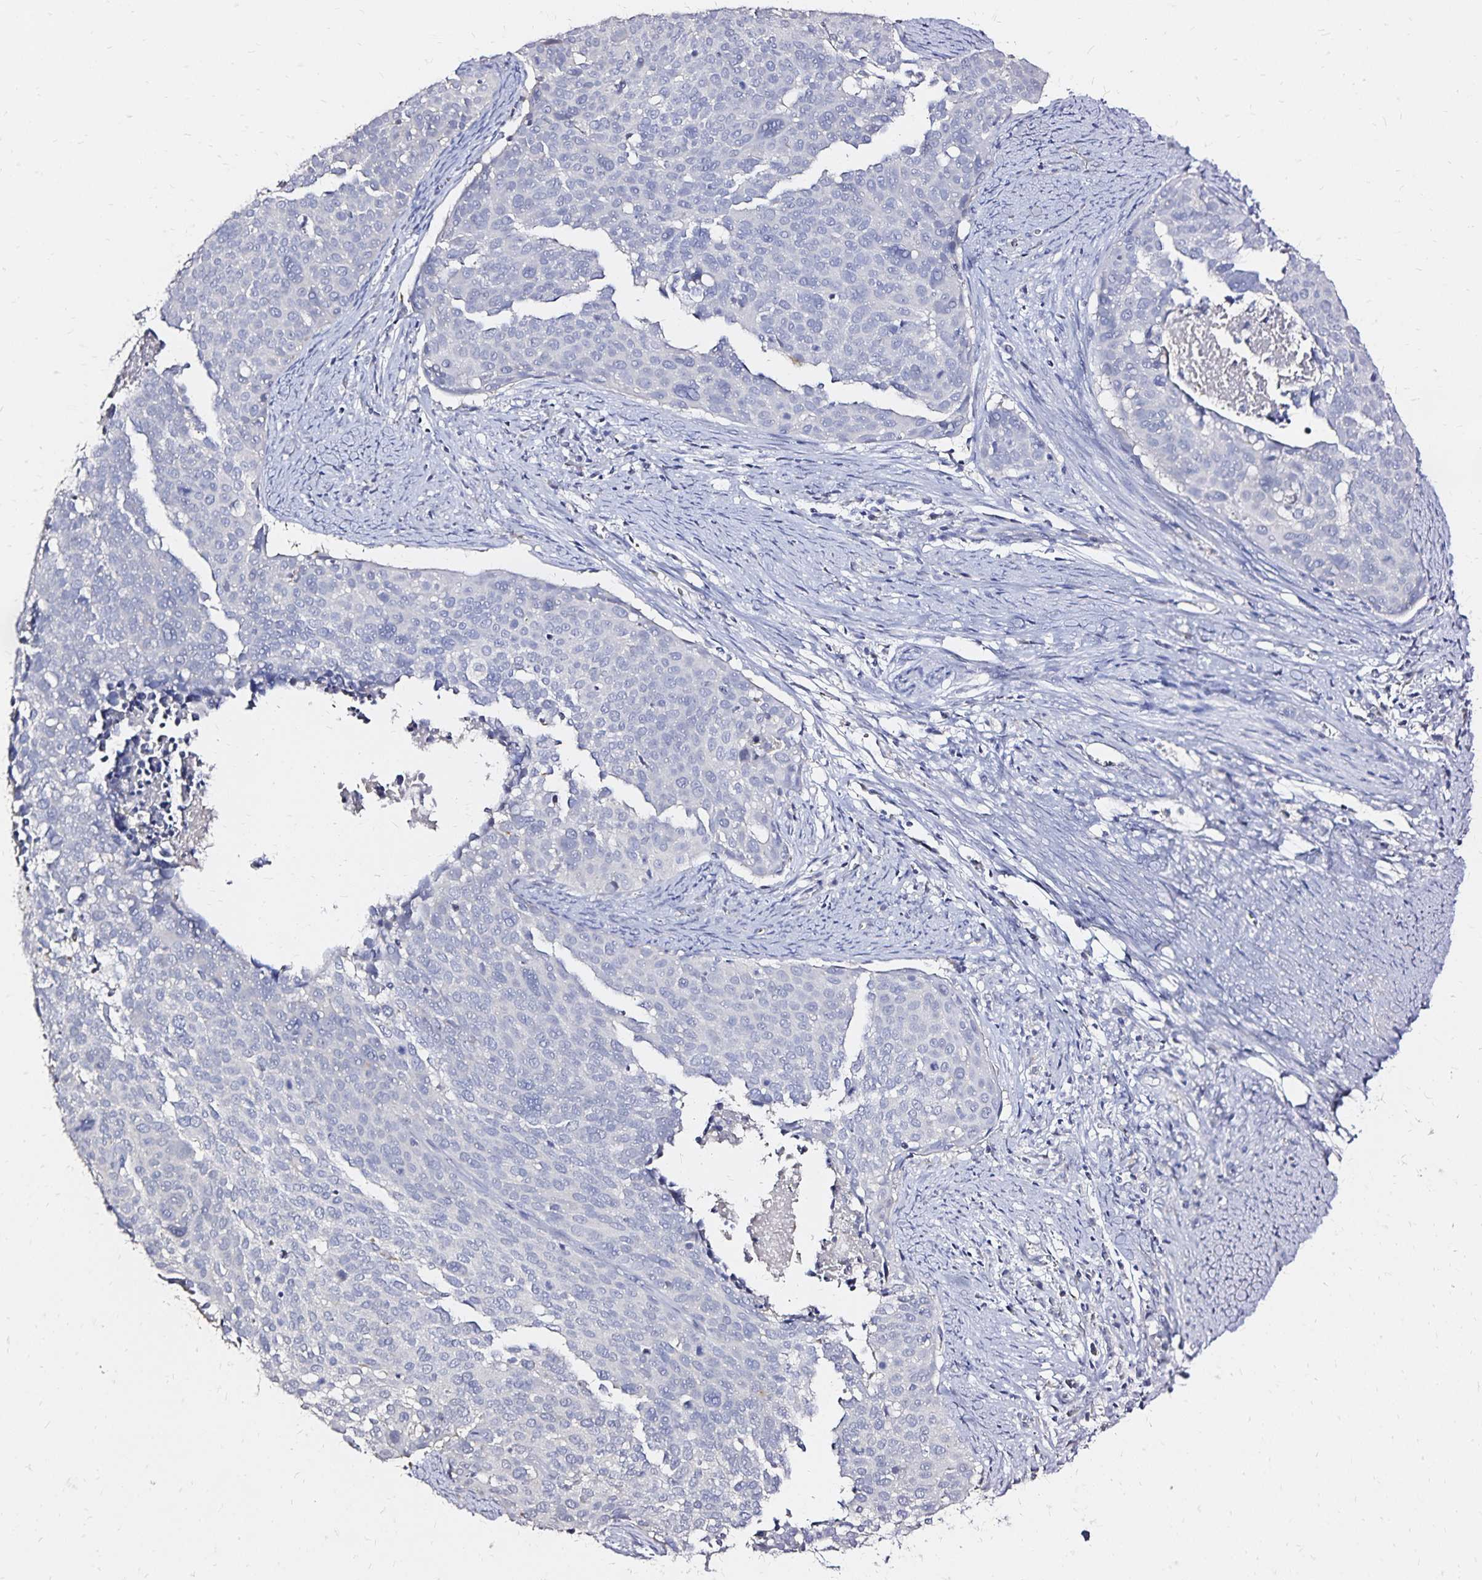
{"staining": {"intensity": "negative", "quantity": "none", "location": "none"}, "tissue": "cervical cancer", "cell_type": "Tumor cells", "image_type": "cancer", "snomed": [{"axis": "morphology", "description": "Squamous cell carcinoma, NOS"}, {"axis": "topography", "description": "Cervix"}], "caption": "Cervical cancer (squamous cell carcinoma) stained for a protein using immunohistochemistry exhibits no expression tumor cells.", "gene": "SLC5A1", "patient": {"sex": "female", "age": 39}}